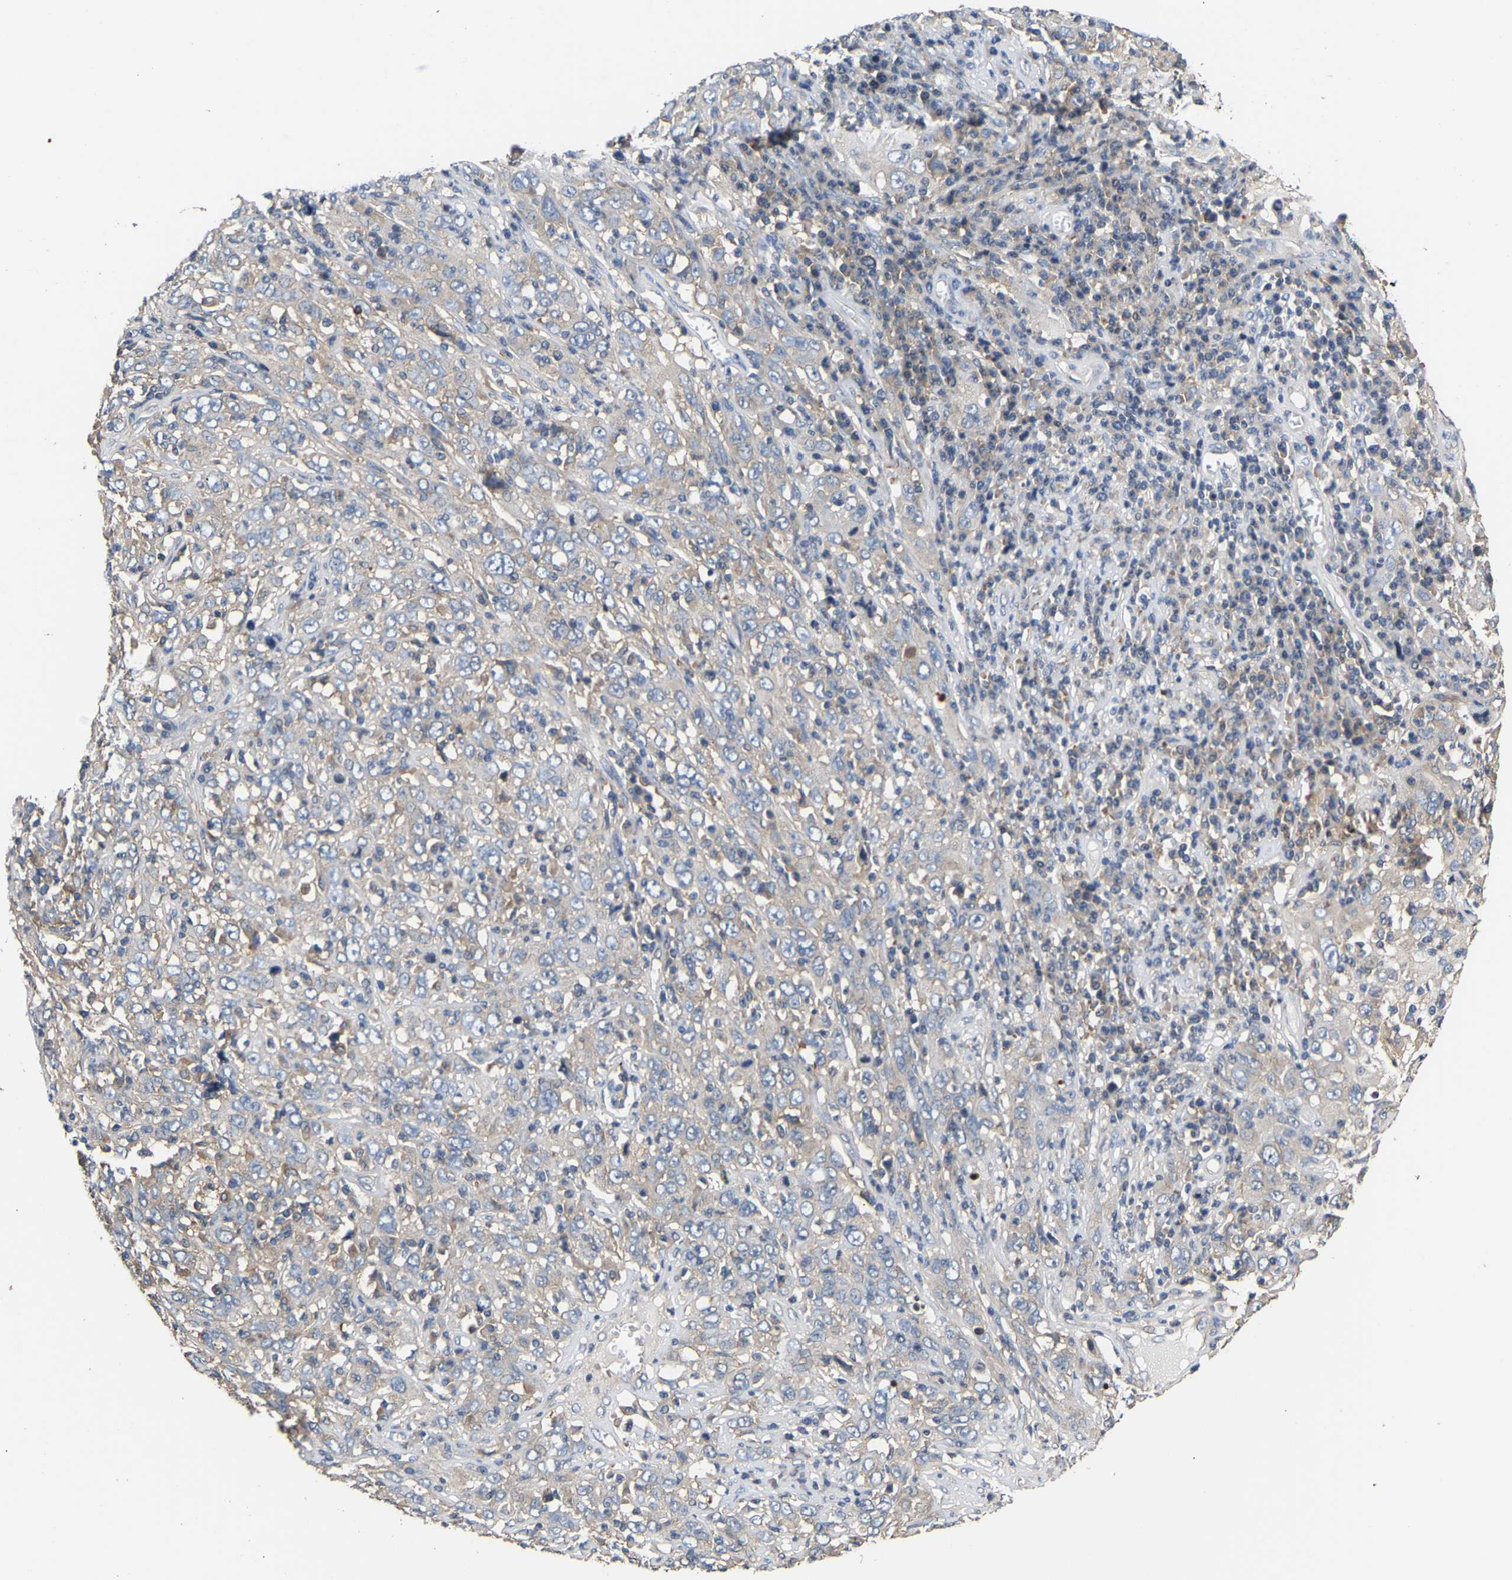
{"staining": {"intensity": "negative", "quantity": "none", "location": "none"}, "tissue": "cervical cancer", "cell_type": "Tumor cells", "image_type": "cancer", "snomed": [{"axis": "morphology", "description": "Squamous cell carcinoma, NOS"}, {"axis": "topography", "description": "Cervix"}], "caption": "Tumor cells show no significant staining in cervical squamous cell carcinoma.", "gene": "AIMP2", "patient": {"sex": "female", "age": 46}}